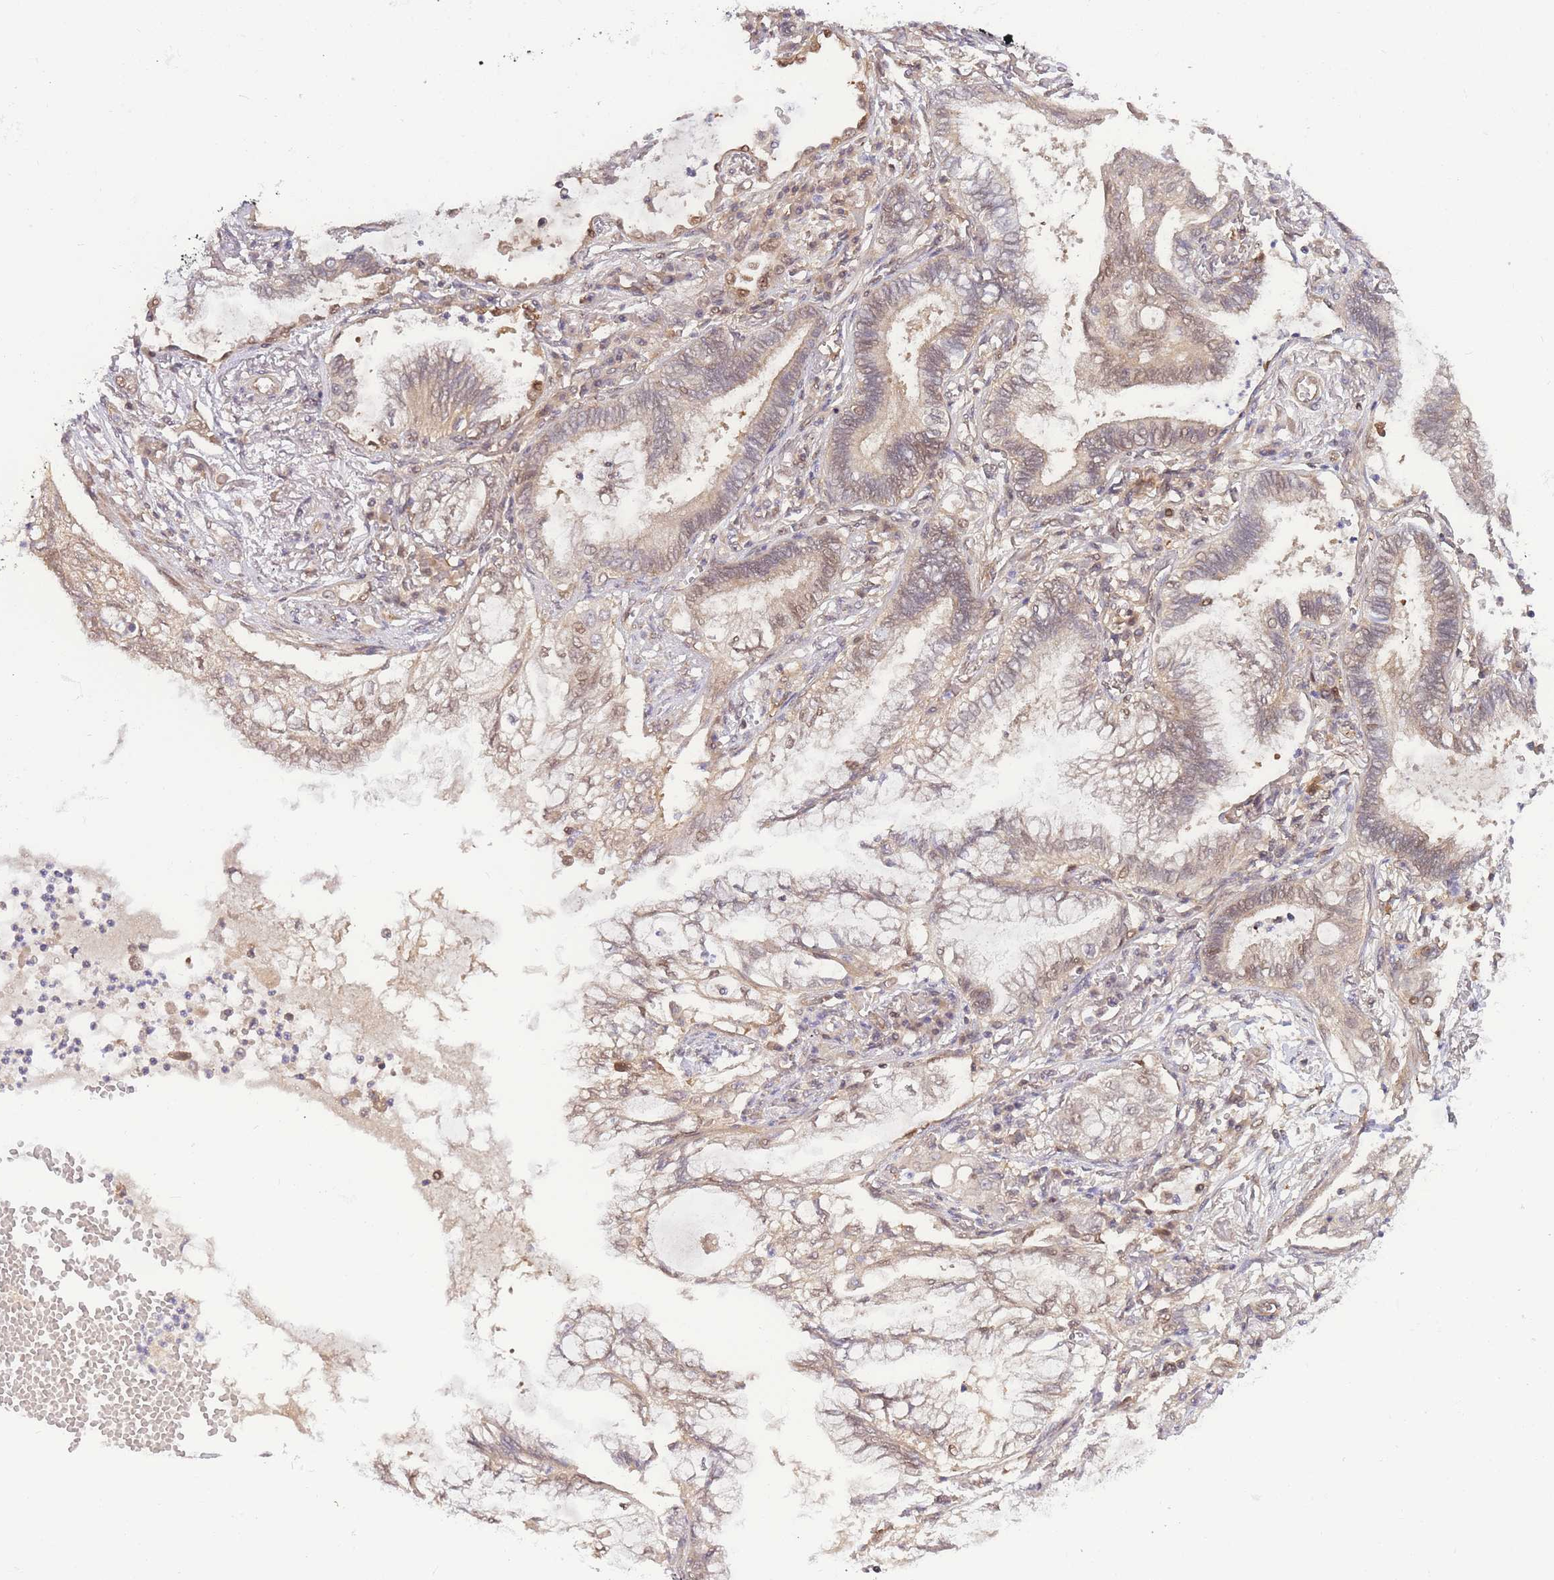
{"staining": {"intensity": "weak", "quantity": ">75%", "location": "cytoplasmic/membranous,nuclear"}, "tissue": "lung cancer", "cell_type": "Tumor cells", "image_type": "cancer", "snomed": [{"axis": "morphology", "description": "Adenocarcinoma, NOS"}, {"axis": "topography", "description": "Lung"}], "caption": "The micrograph demonstrates immunohistochemical staining of adenocarcinoma (lung). There is weak cytoplasmic/membranous and nuclear positivity is seen in approximately >75% of tumor cells.", "gene": "KIAA1191", "patient": {"sex": "female", "age": 70}}